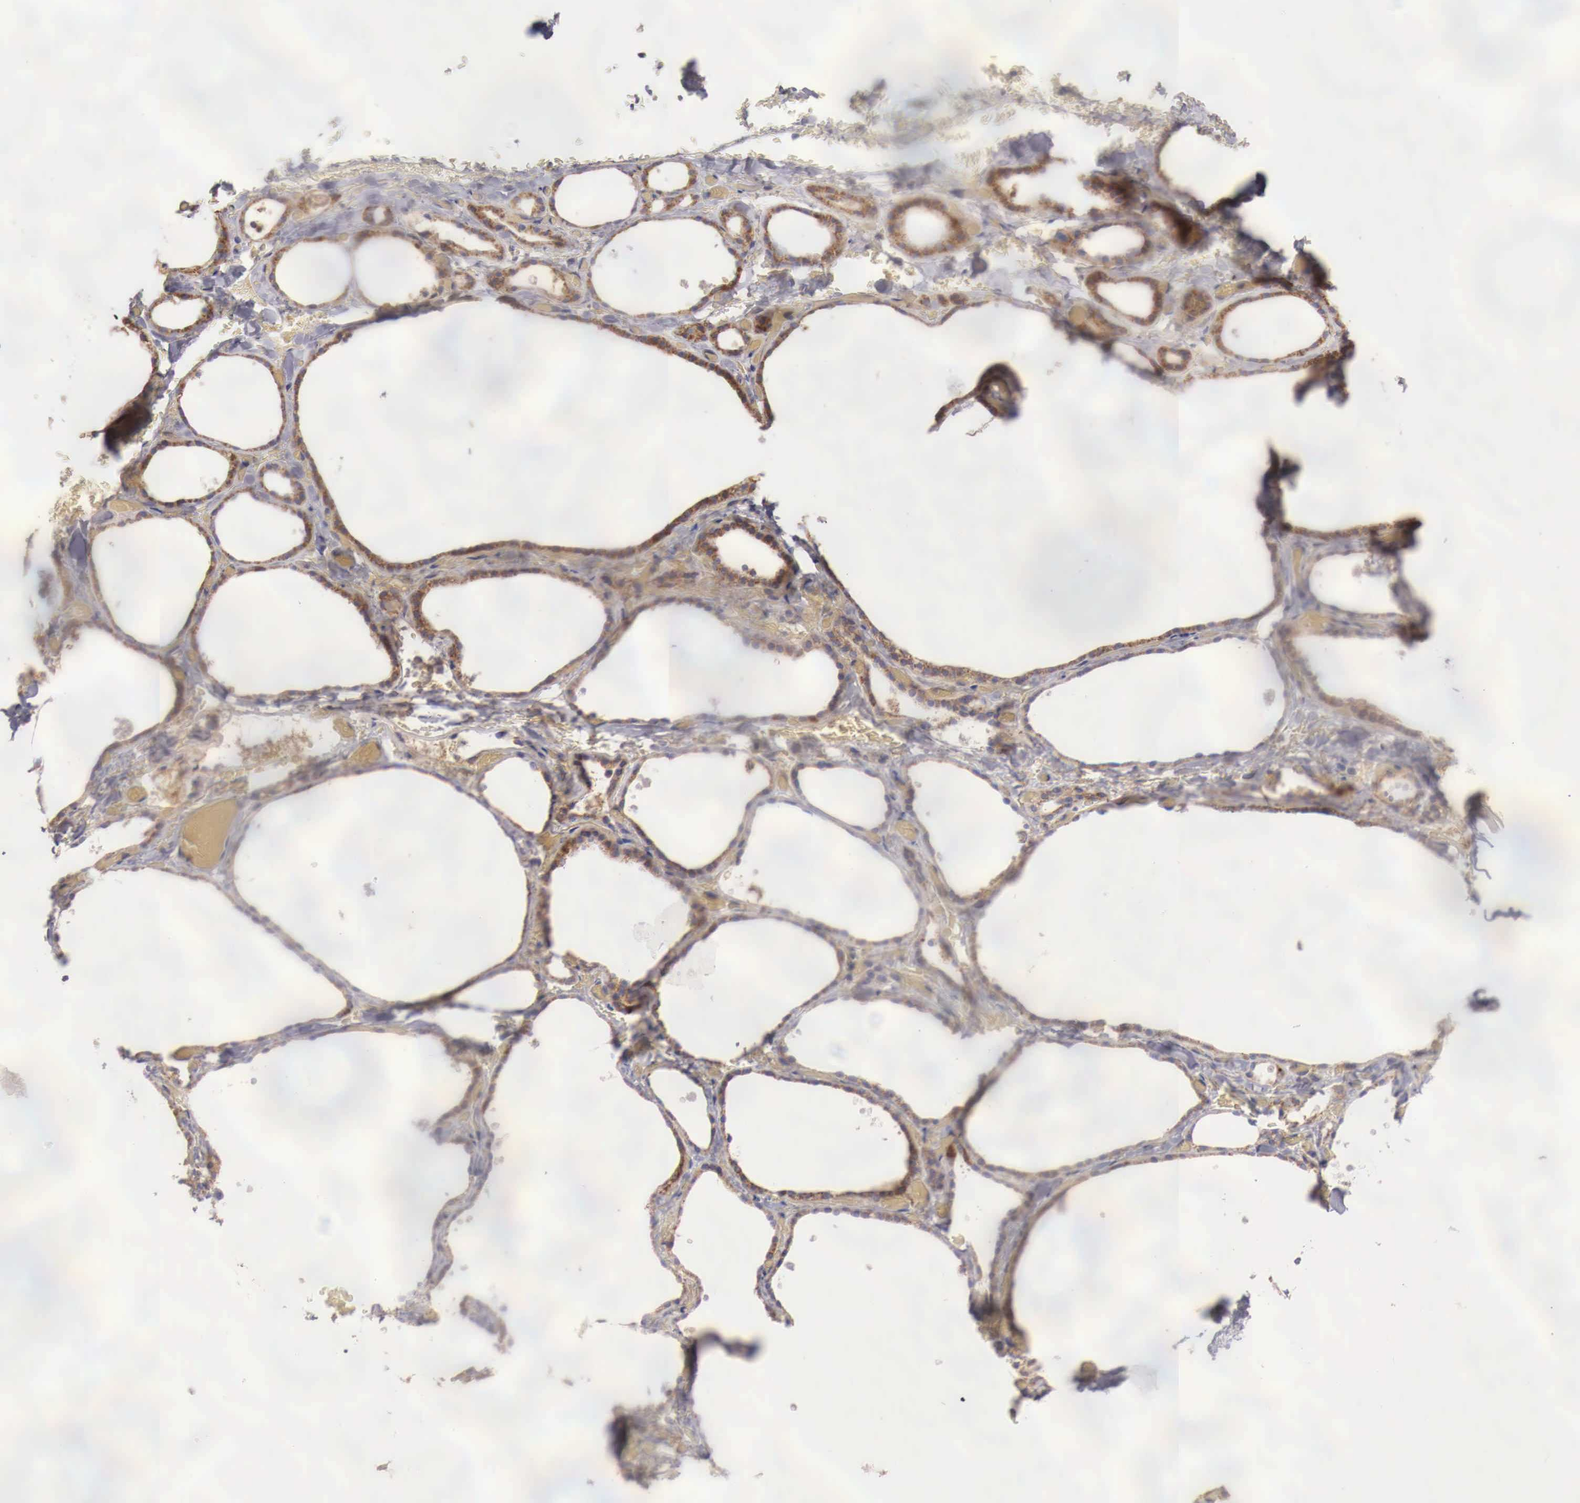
{"staining": {"intensity": "moderate", "quantity": "25%-75%", "location": "cytoplasmic/membranous"}, "tissue": "thyroid gland", "cell_type": "Glandular cells", "image_type": "normal", "snomed": [{"axis": "morphology", "description": "Normal tissue, NOS"}, {"axis": "topography", "description": "Thyroid gland"}], "caption": "Immunohistochemistry image of benign thyroid gland stained for a protein (brown), which demonstrates medium levels of moderate cytoplasmic/membranous expression in about 25%-75% of glandular cells.", "gene": "XPNPEP3", "patient": {"sex": "male", "age": 34}}